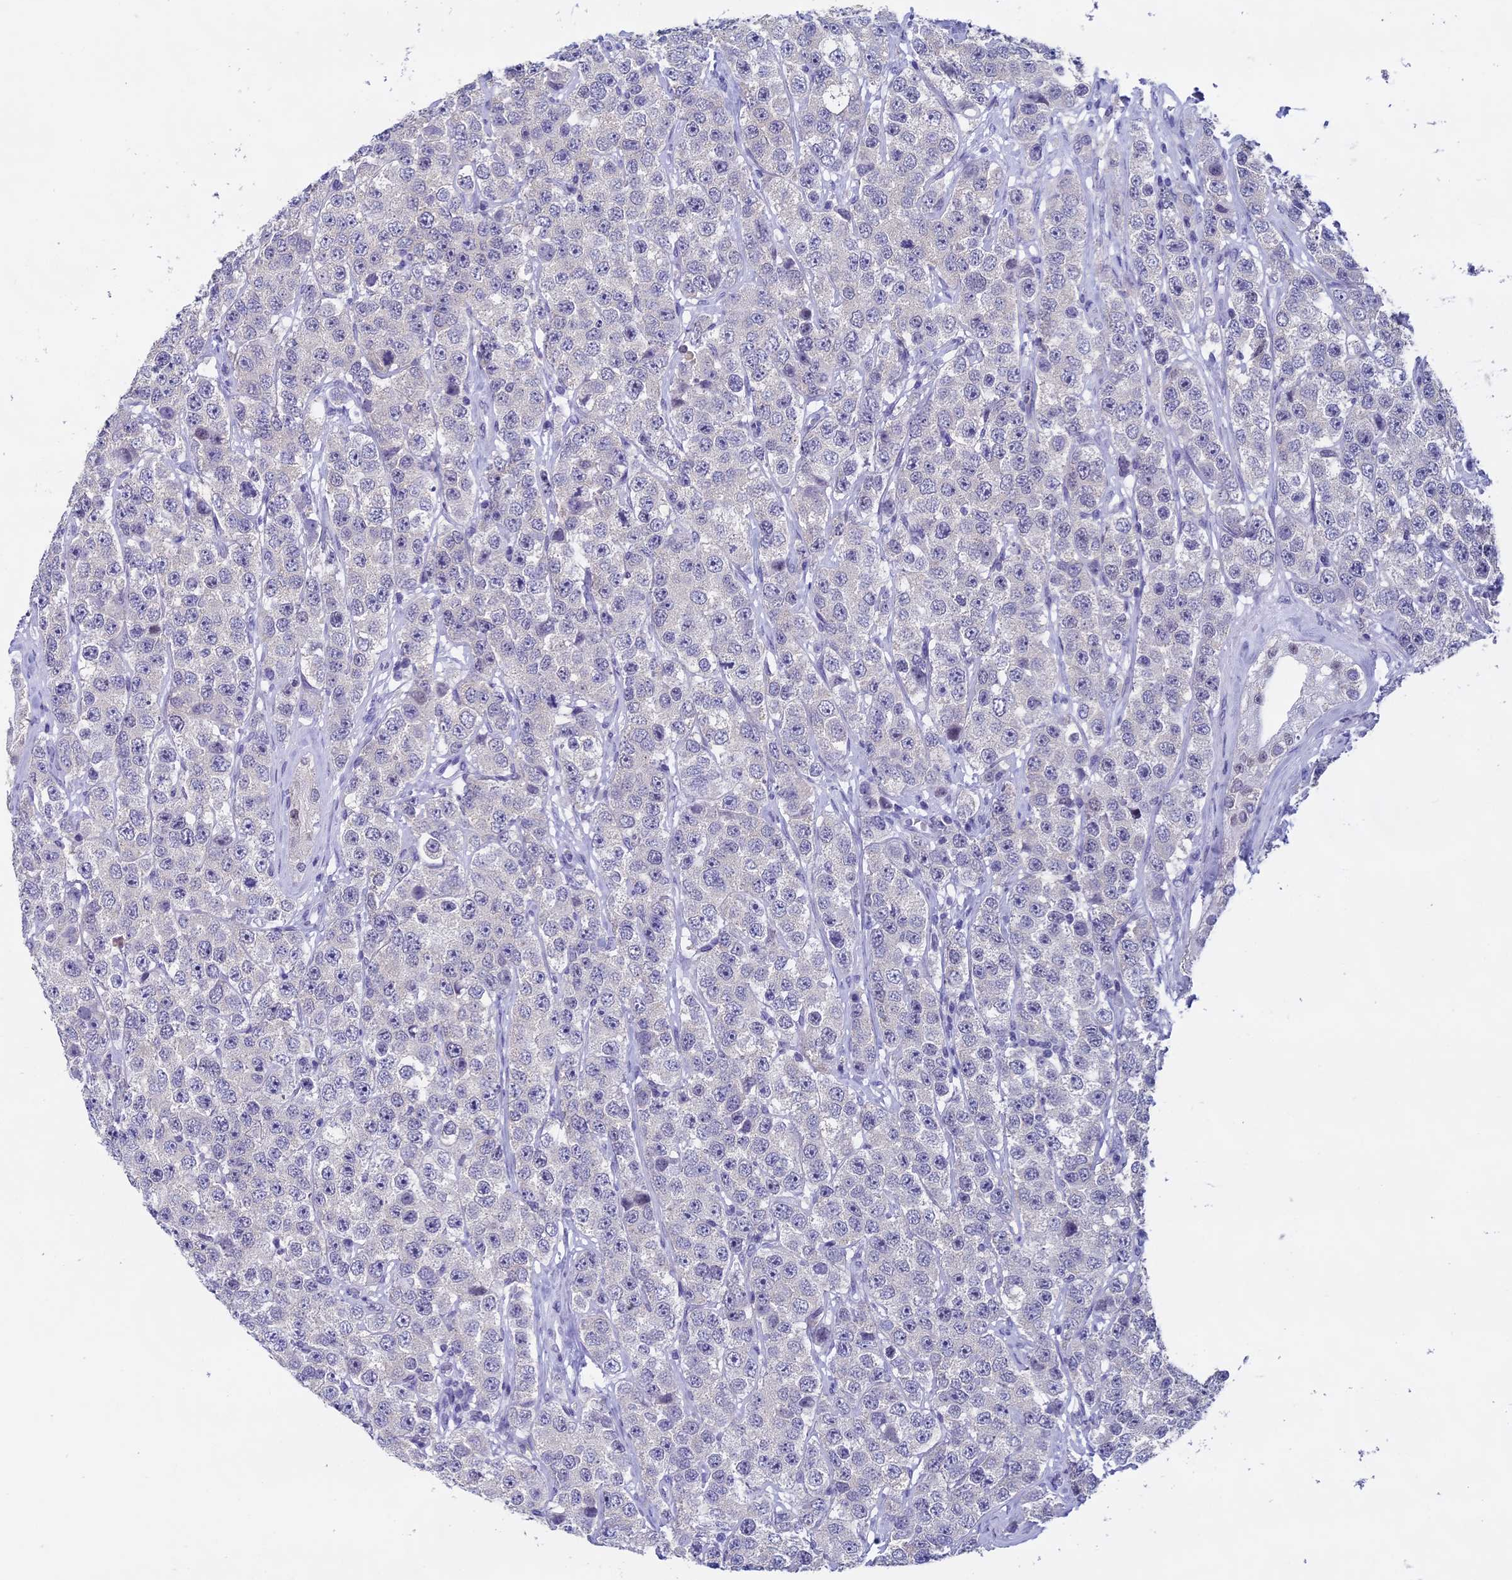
{"staining": {"intensity": "negative", "quantity": "none", "location": "none"}, "tissue": "testis cancer", "cell_type": "Tumor cells", "image_type": "cancer", "snomed": [{"axis": "morphology", "description": "Seminoma, NOS"}, {"axis": "topography", "description": "Testis"}], "caption": "Immunohistochemistry (IHC) of testis cancer demonstrates no positivity in tumor cells. (Stains: DAB IHC with hematoxylin counter stain, Microscopy: brightfield microscopy at high magnification).", "gene": "AIFM2", "patient": {"sex": "male", "age": 28}}